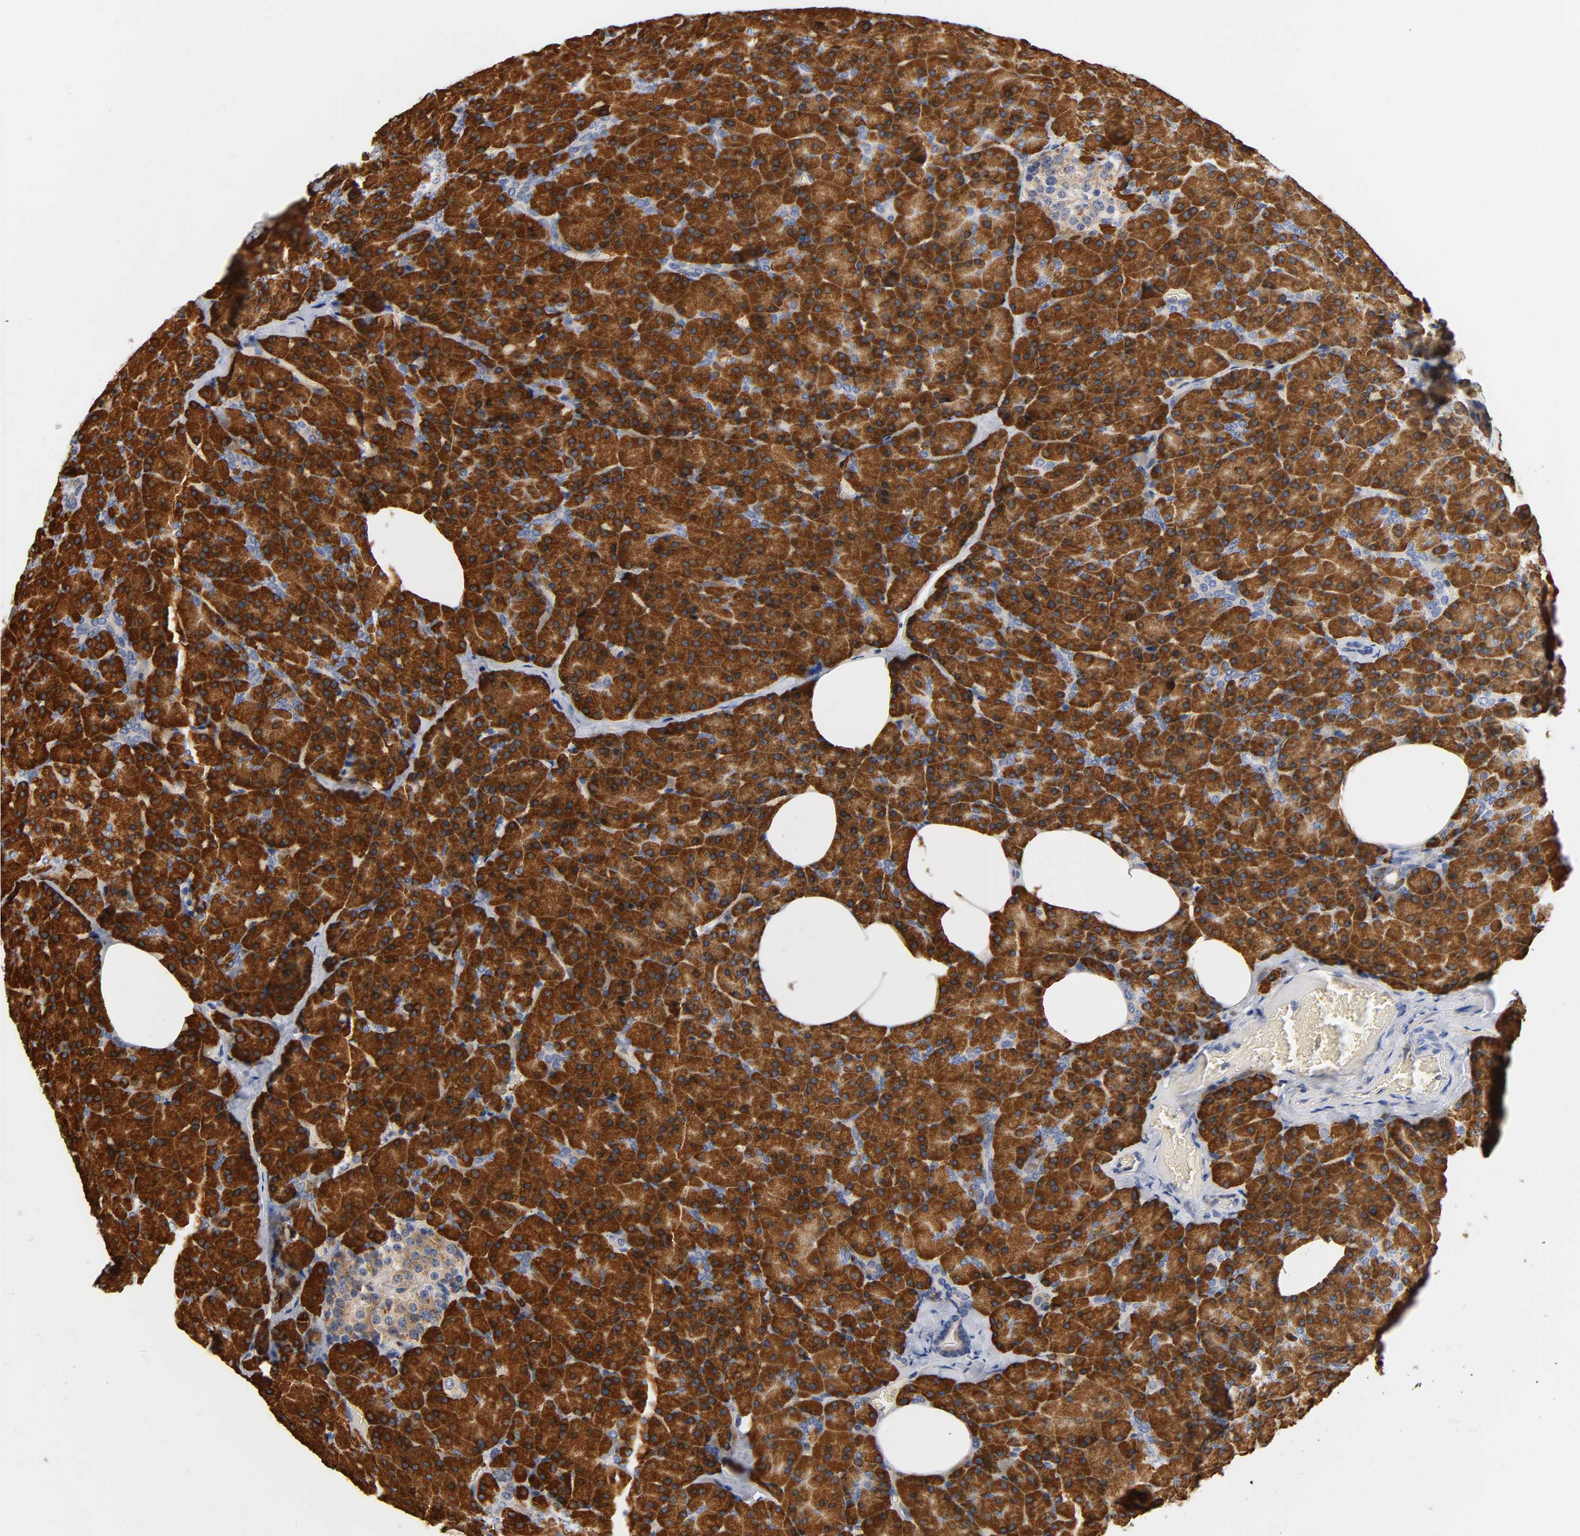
{"staining": {"intensity": "strong", "quantity": ">75%", "location": "cytoplasmic/membranous"}, "tissue": "pancreas", "cell_type": "Exocrine glandular cells", "image_type": "normal", "snomed": [{"axis": "morphology", "description": "Normal tissue, NOS"}, {"axis": "topography", "description": "Pancreas"}], "caption": "A high amount of strong cytoplasmic/membranous positivity is identified in approximately >75% of exocrine glandular cells in benign pancreas.", "gene": "UCKL1", "patient": {"sex": "female", "age": 35}}